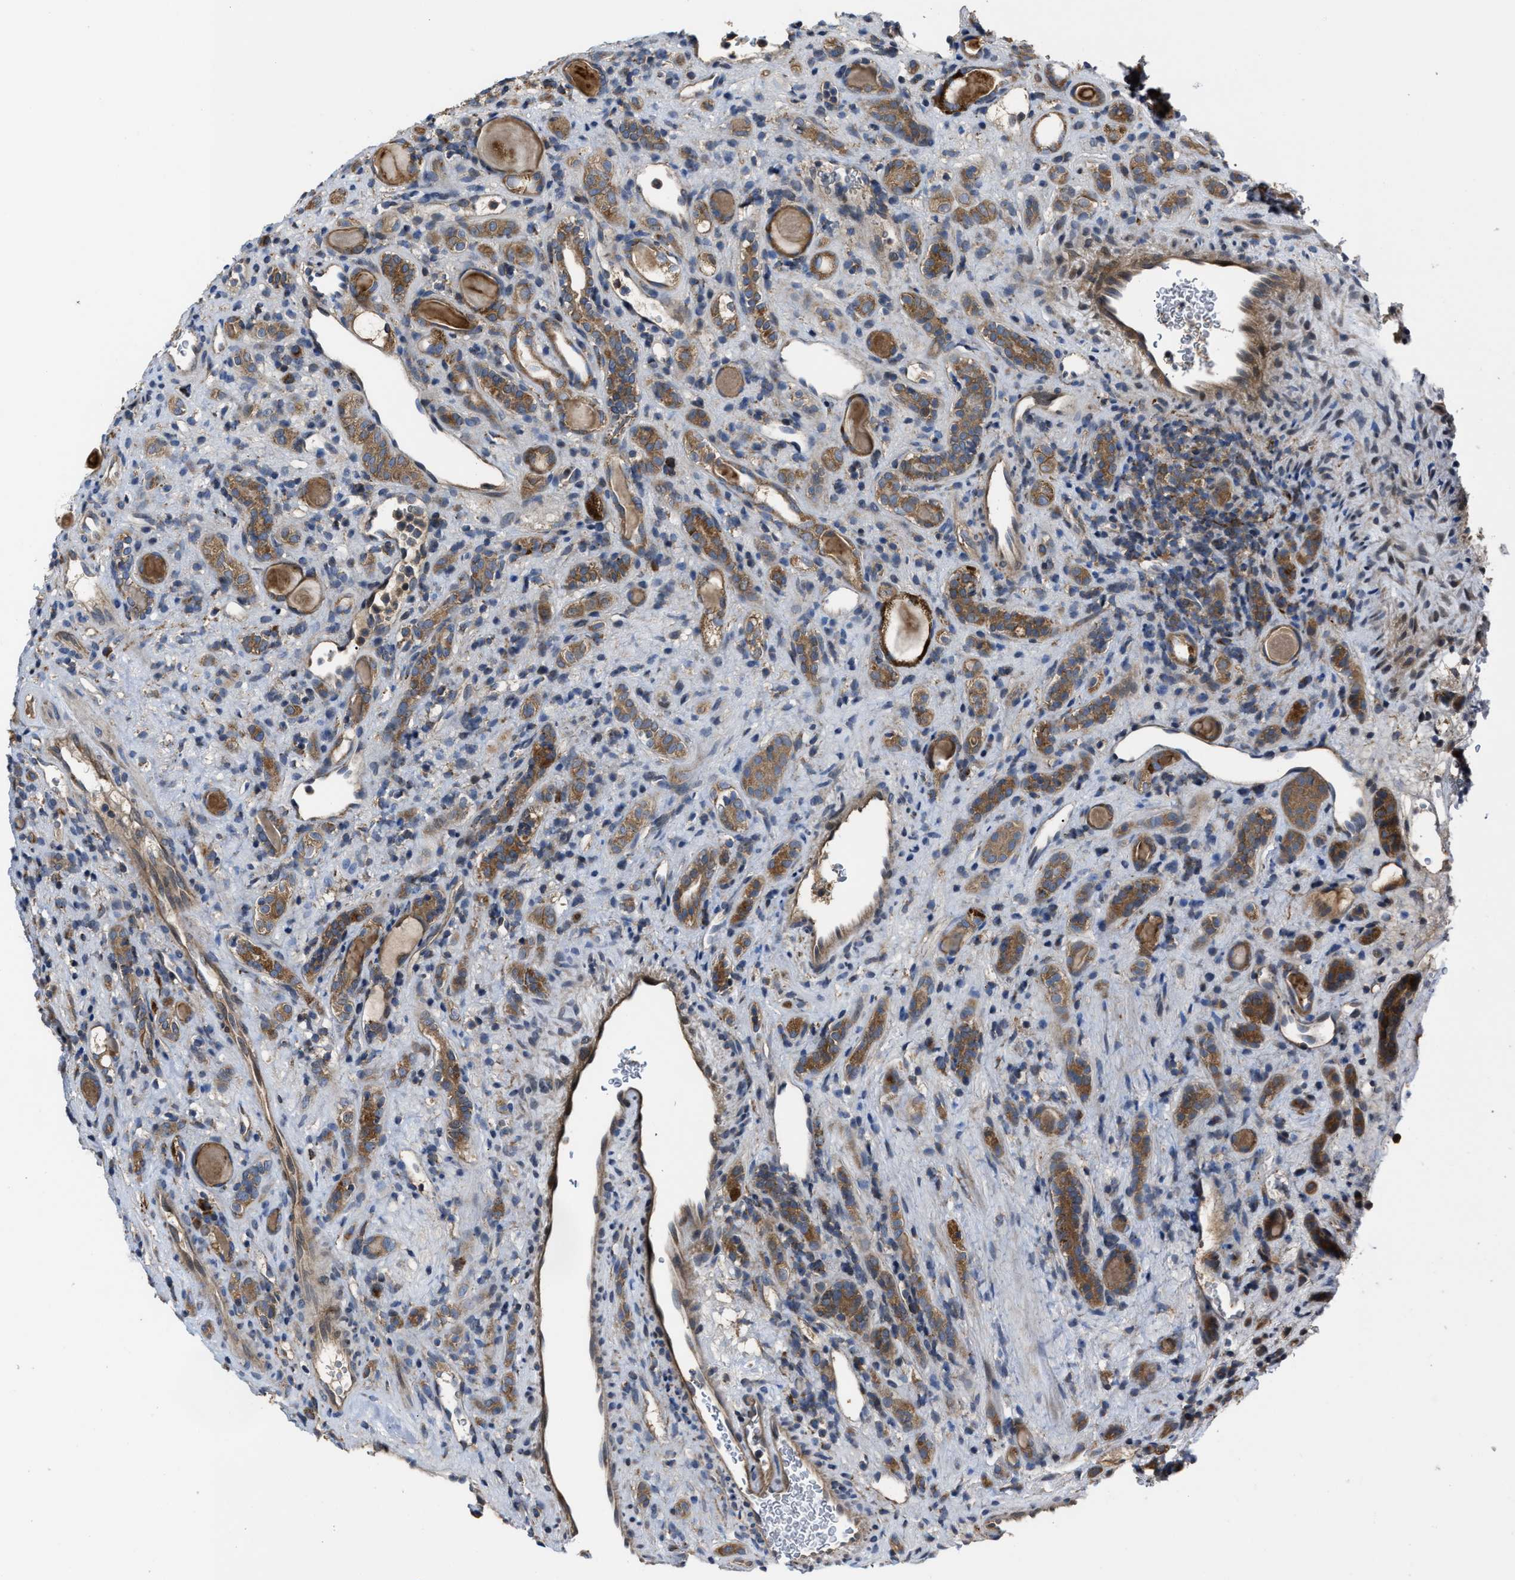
{"staining": {"intensity": "moderate", "quantity": ">75%", "location": "cytoplasmic/membranous"}, "tissue": "renal cancer", "cell_type": "Tumor cells", "image_type": "cancer", "snomed": [{"axis": "morphology", "description": "Normal tissue, NOS"}, {"axis": "morphology", "description": "Adenocarcinoma, NOS"}, {"axis": "topography", "description": "Kidney"}], "caption": "A photomicrograph showing moderate cytoplasmic/membranous expression in approximately >75% of tumor cells in renal cancer (adenocarcinoma), as visualized by brown immunohistochemical staining.", "gene": "PASK", "patient": {"sex": "female", "age": 72}}